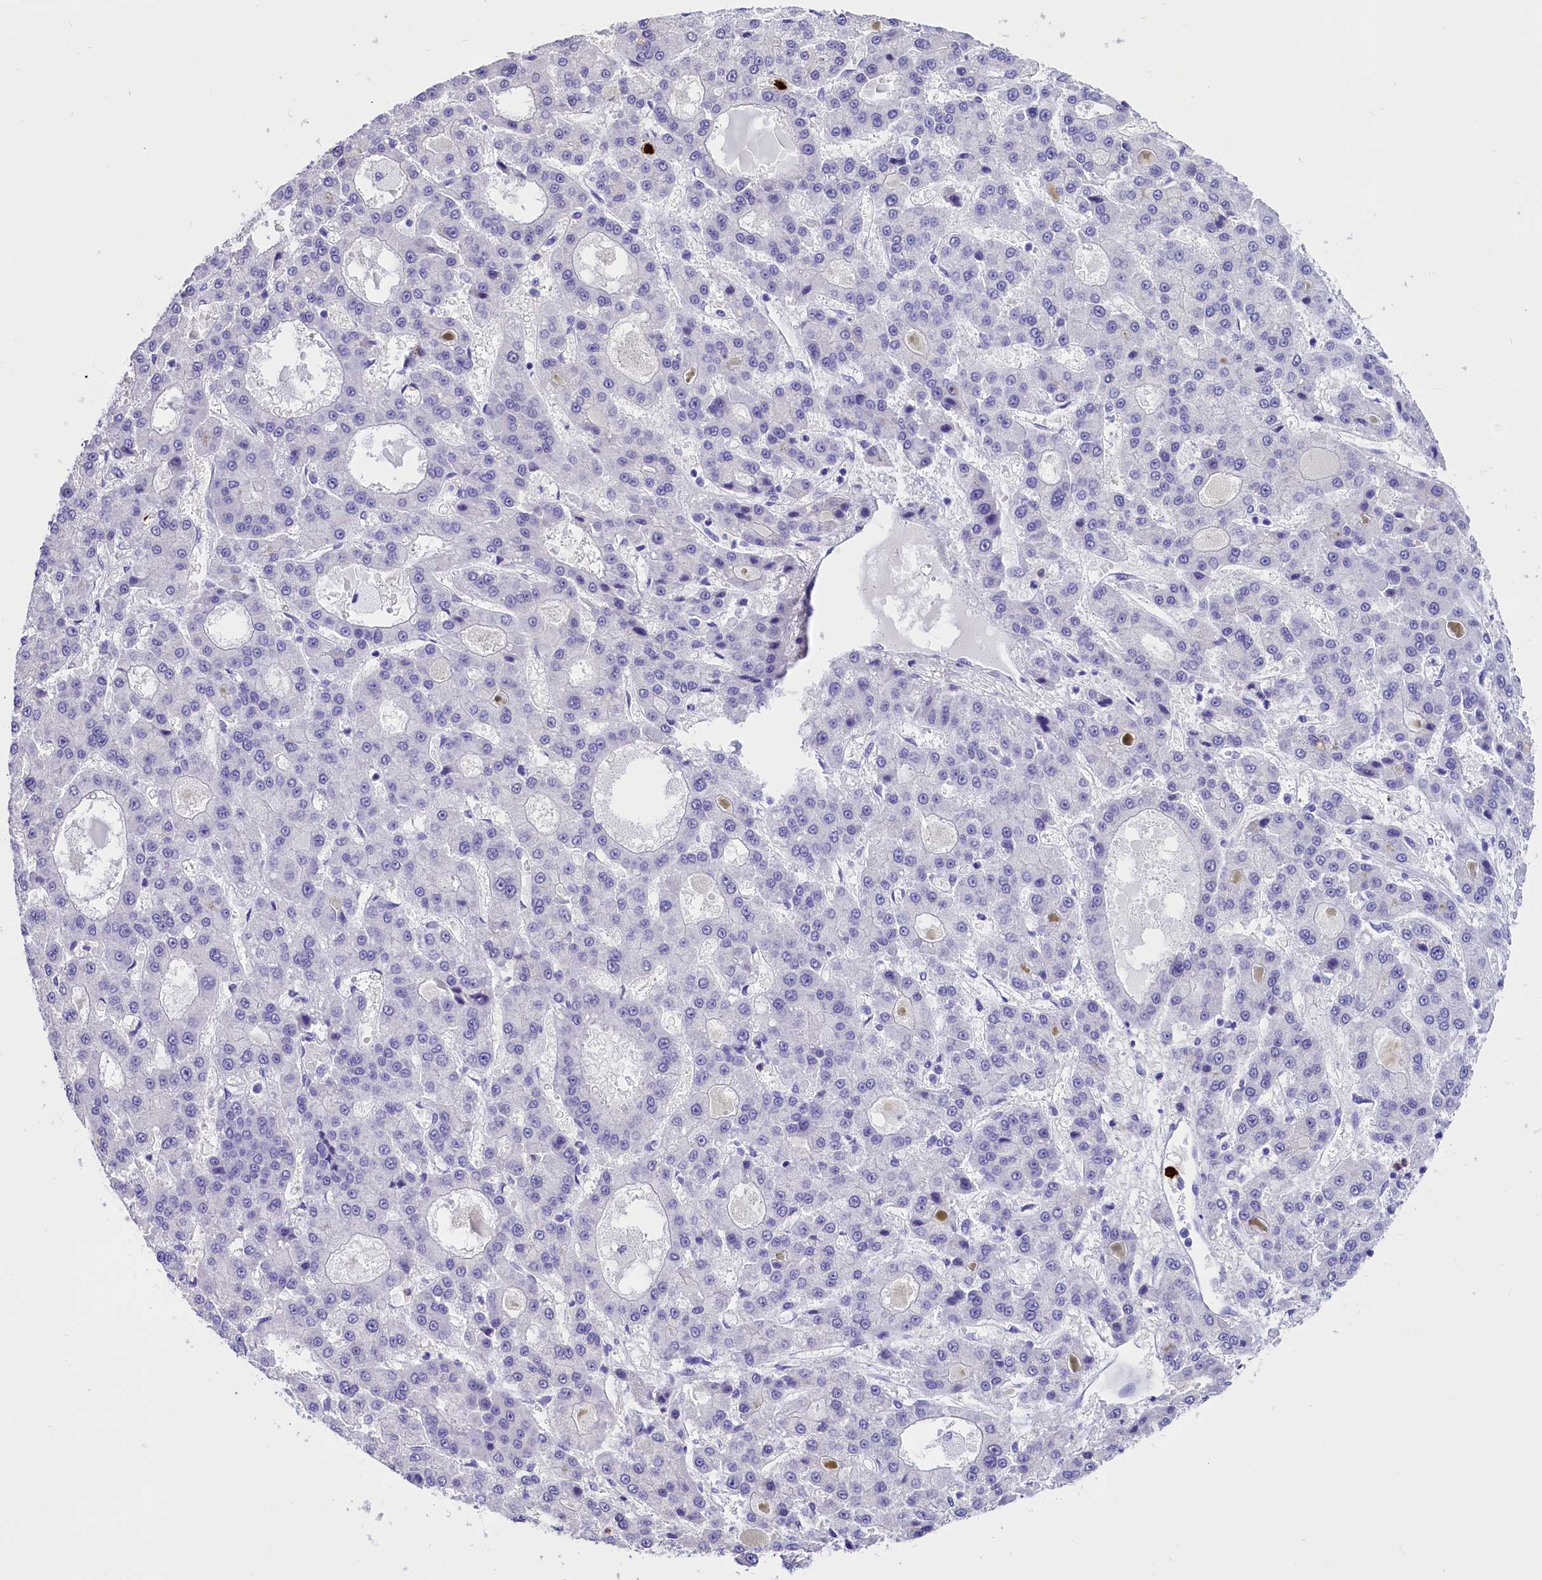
{"staining": {"intensity": "negative", "quantity": "none", "location": "none"}, "tissue": "liver cancer", "cell_type": "Tumor cells", "image_type": "cancer", "snomed": [{"axis": "morphology", "description": "Carcinoma, Hepatocellular, NOS"}, {"axis": "topography", "description": "Liver"}], "caption": "Liver cancer (hepatocellular carcinoma) was stained to show a protein in brown. There is no significant positivity in tumor cells.", "gene": "CLC", "patient": {"sex": "male", "age": 70}}